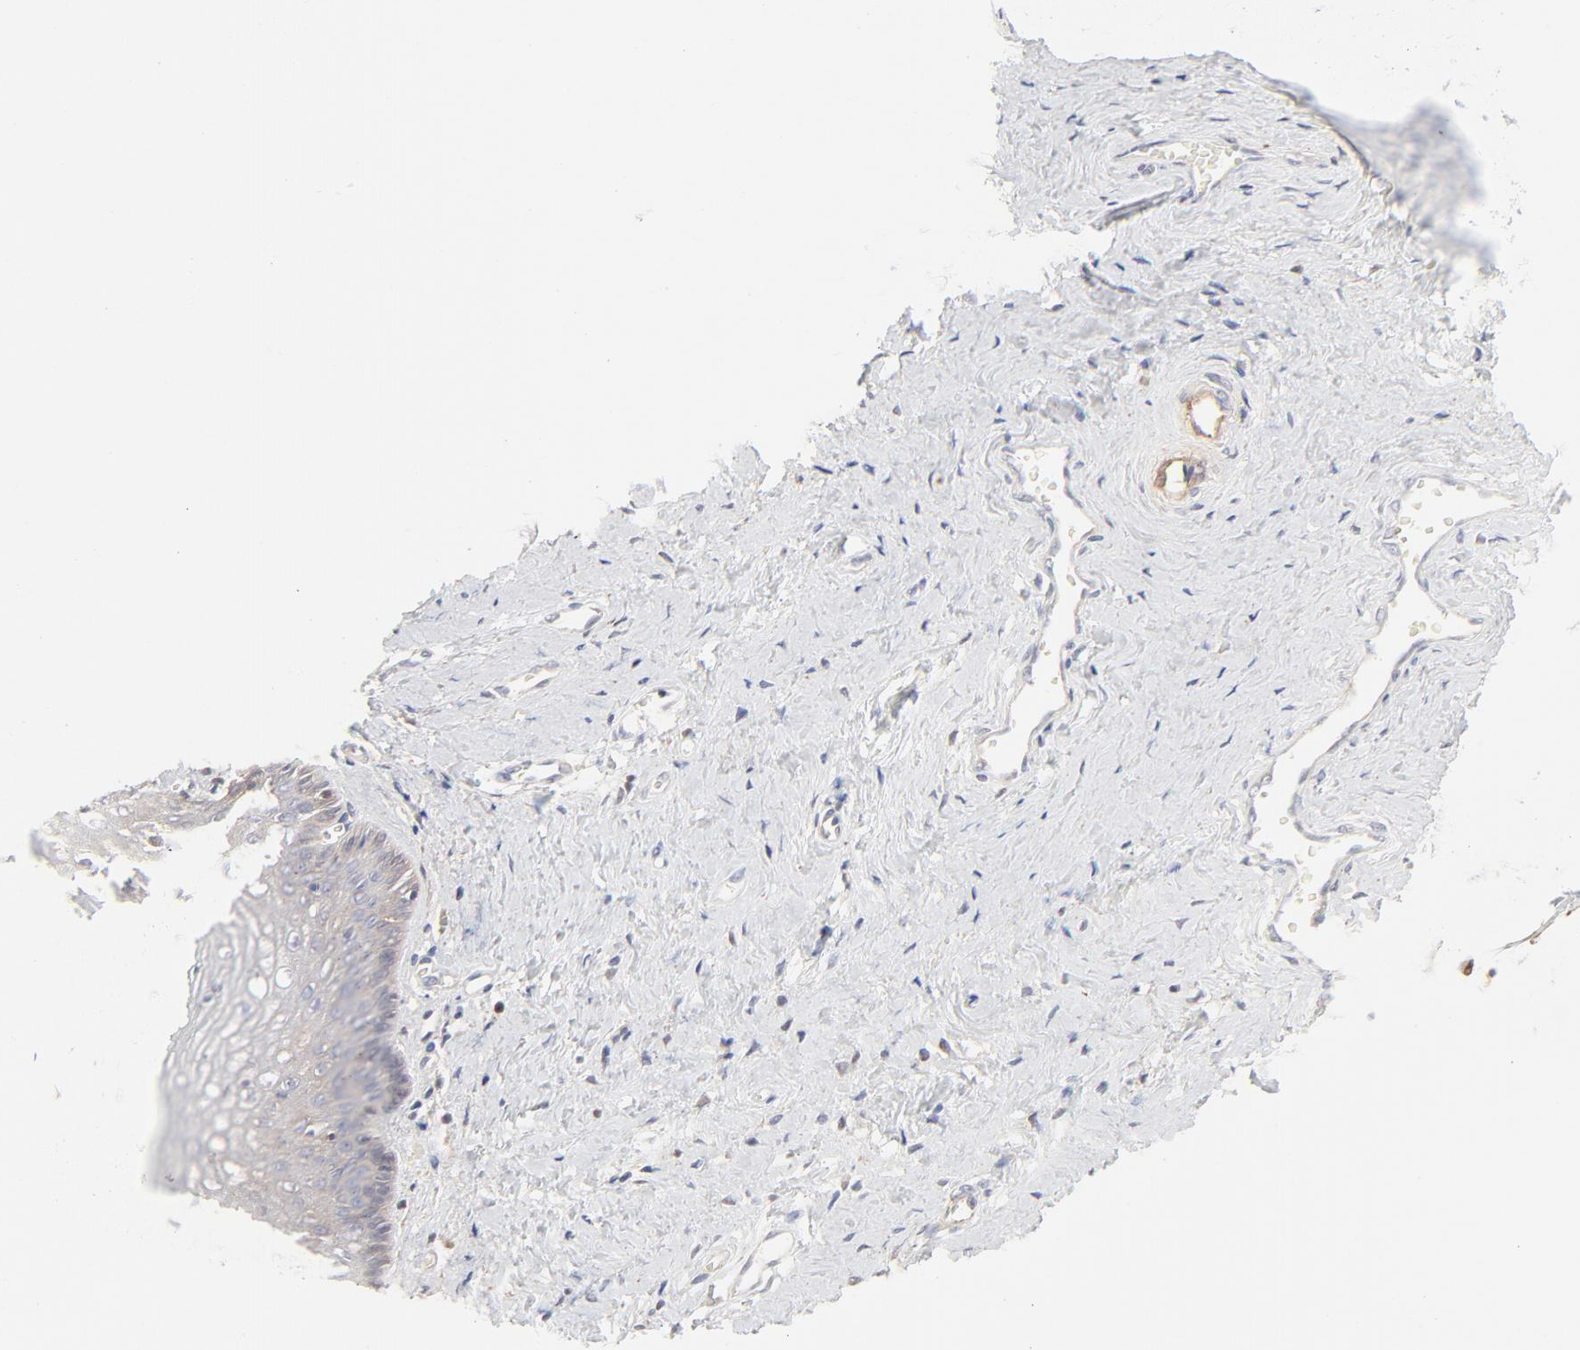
{"staining": {"intensity": "moderate", "quantity": "<25%", "location": "cytoplasmic/membranous"}, "tissue": "vagina", "cell_type": "Squamous epithelial cells", "image_type": "normal", "snomed": [{"axis": "morphology", "description": "Normal tissue, NOS"}, {"axis": "topography", "description": "Vagina"}], "caption": "Normal vagina was stained to show a protein in brown. There is low levels of moderate cytoplasmic/membranous positivity in about <25% of squamous epithelial cells. (DAB IHC with brightfield microscopy, high magnification).", "gene": "CDK6", "patient": {"sex": "female", "age": 46}}